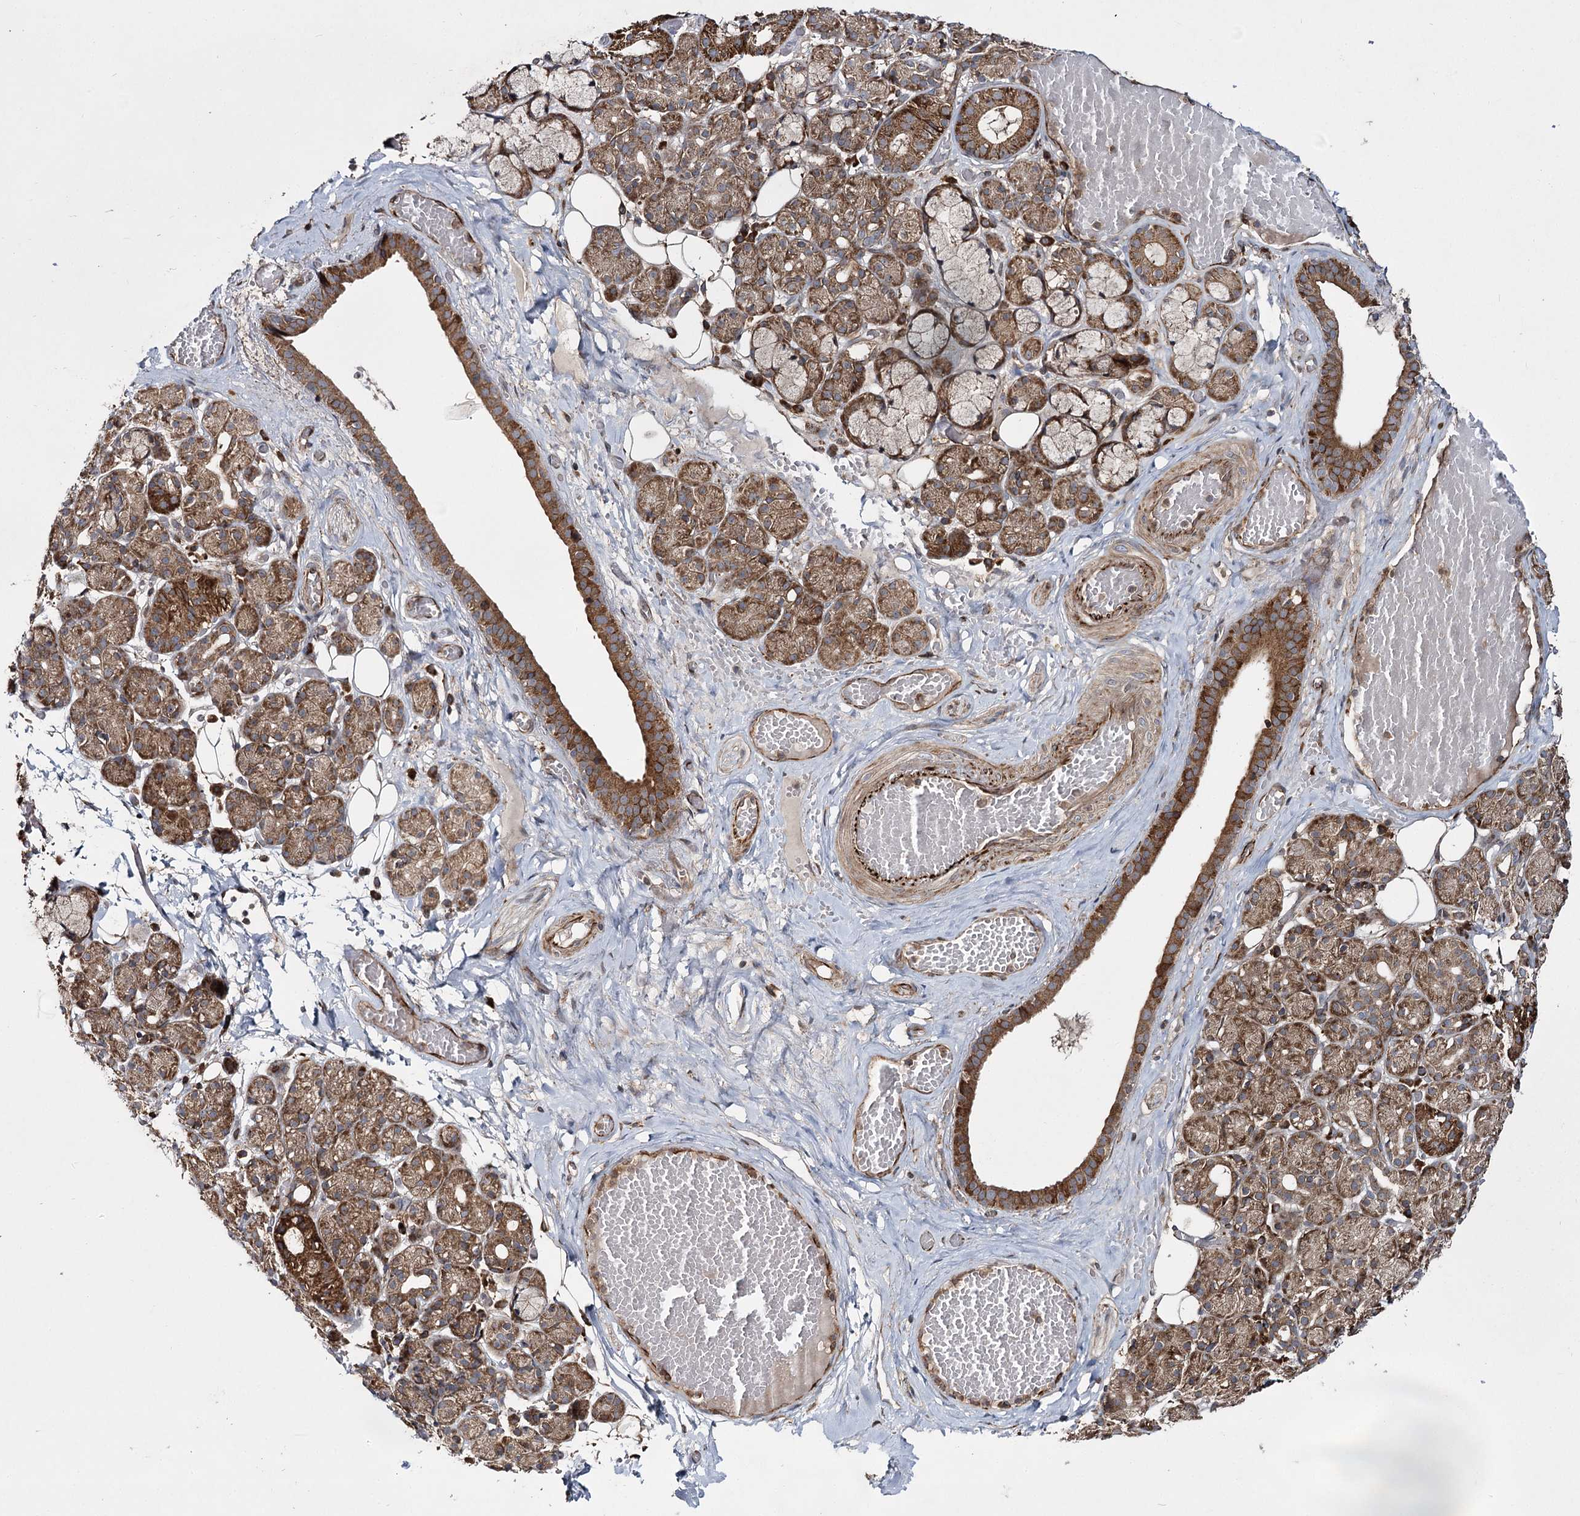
{"staining": {"intensity": "moderate", "quantity": ">75%", "location": "cytoplasmic/membranous"}, "tissue": "salivary gland", "cell_type": "Glandular cells", "image_type": "normal", "snomed": [{"axis": "morphology", "description": "Normal tissue, NOS"}, {"axis": "topography", "description": "Salivary gland"}], "caption": "Glandular cells exhibit moderate cytoplasmic/membranous staining in about >75% of cells in unremarkable salivary gland.", "gene": "HECTD2", "patient": {"sex": "male", "age": 63}}